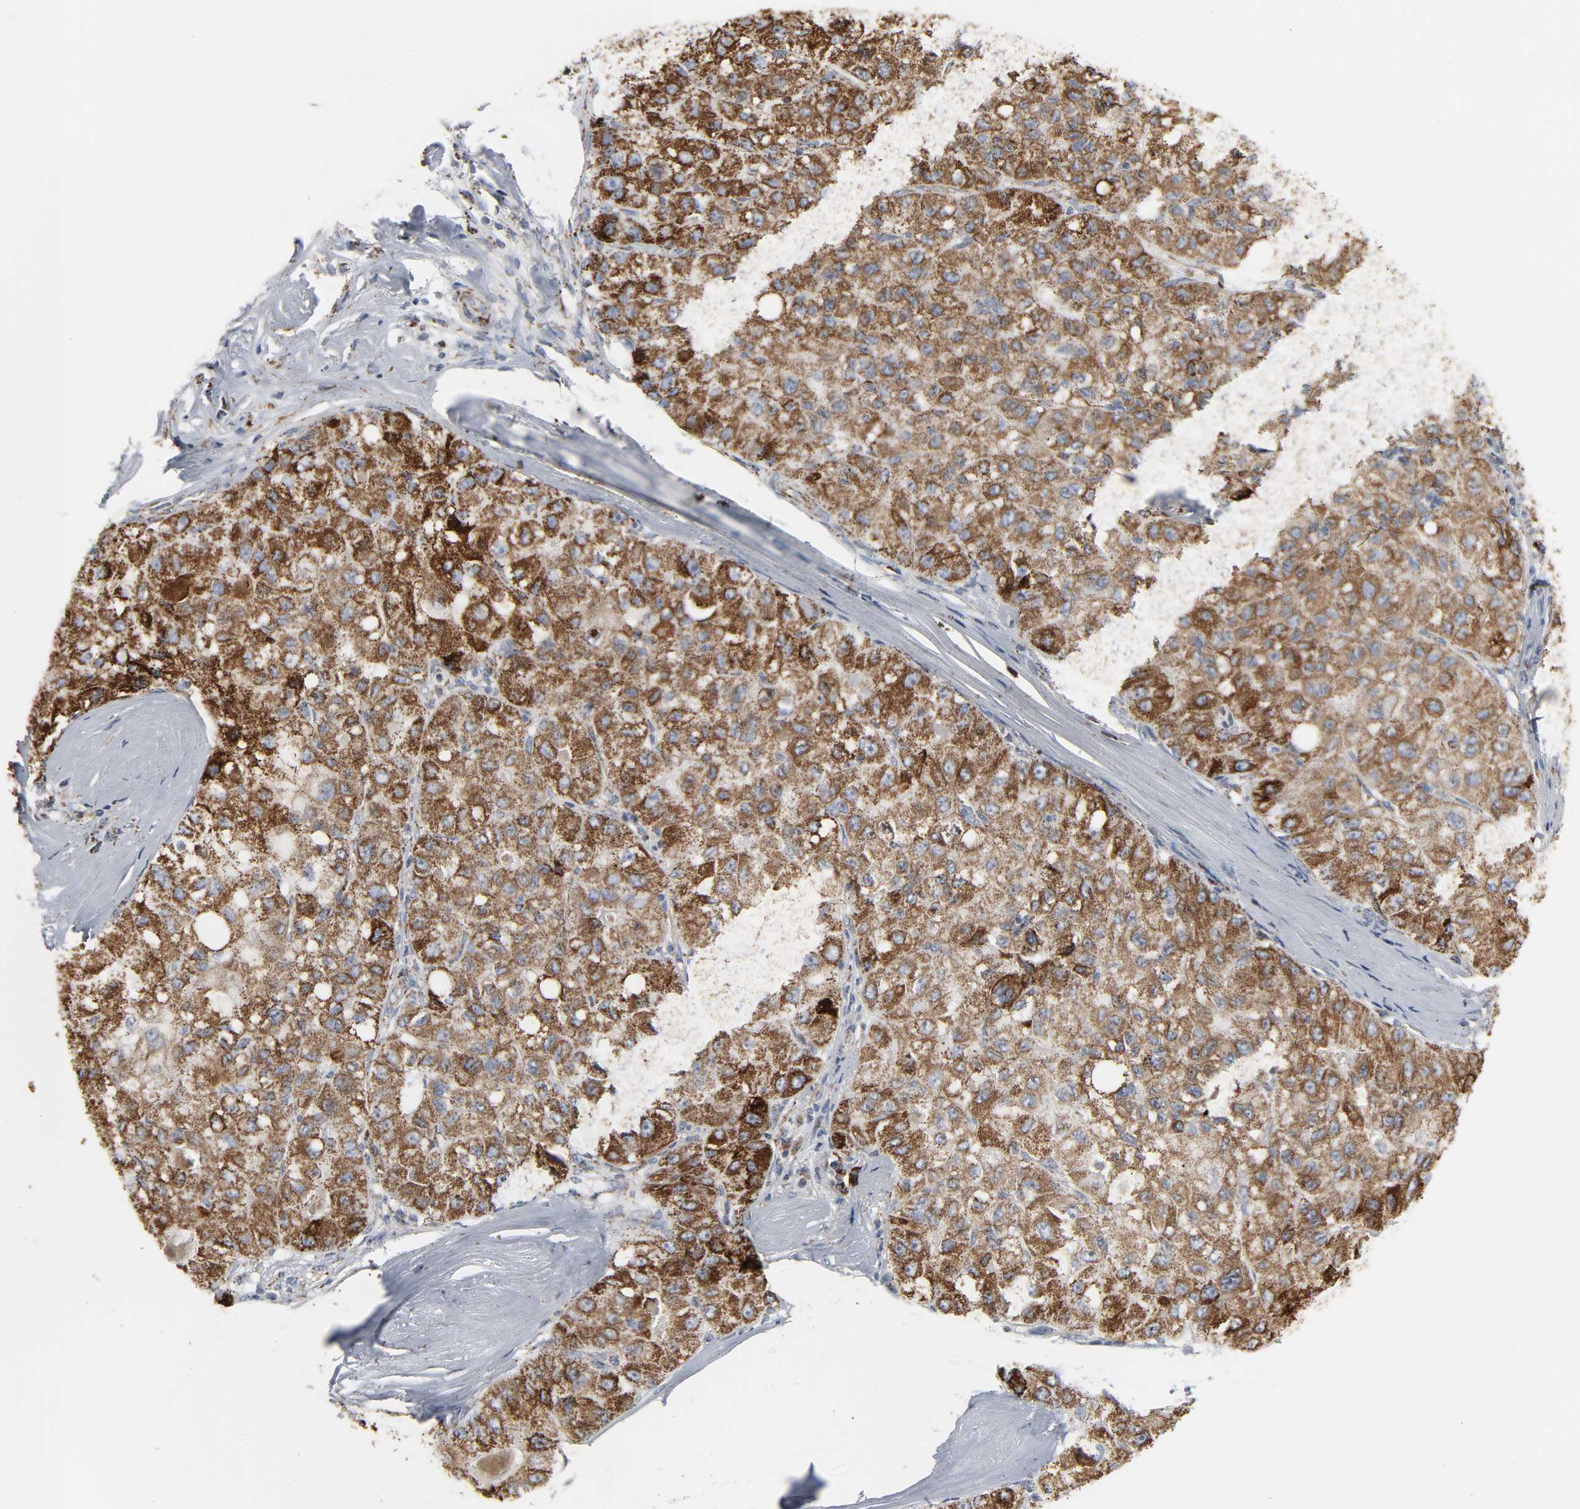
{"staining": {"intensity": "moderate", "quantity": ">75%", "location": "cytoplasmic/membranous"}, "tissue": "liver cancer", "cell_type": "Tumor cells", "image_type": "cancer", "snomed": [{"axis": "morphology", "description": "Carcinoma, Hepatocellular, NOS"}, {"axis": "topography", "description": "Liver"}], "caption": "A medium amount of moderate cytoplasmic/membranous staining is appreciated in about >75% of tumor cells in liver cancer tissue.", "gene": "ACAT1", "patient": {"sex": "male", "age": 80}}